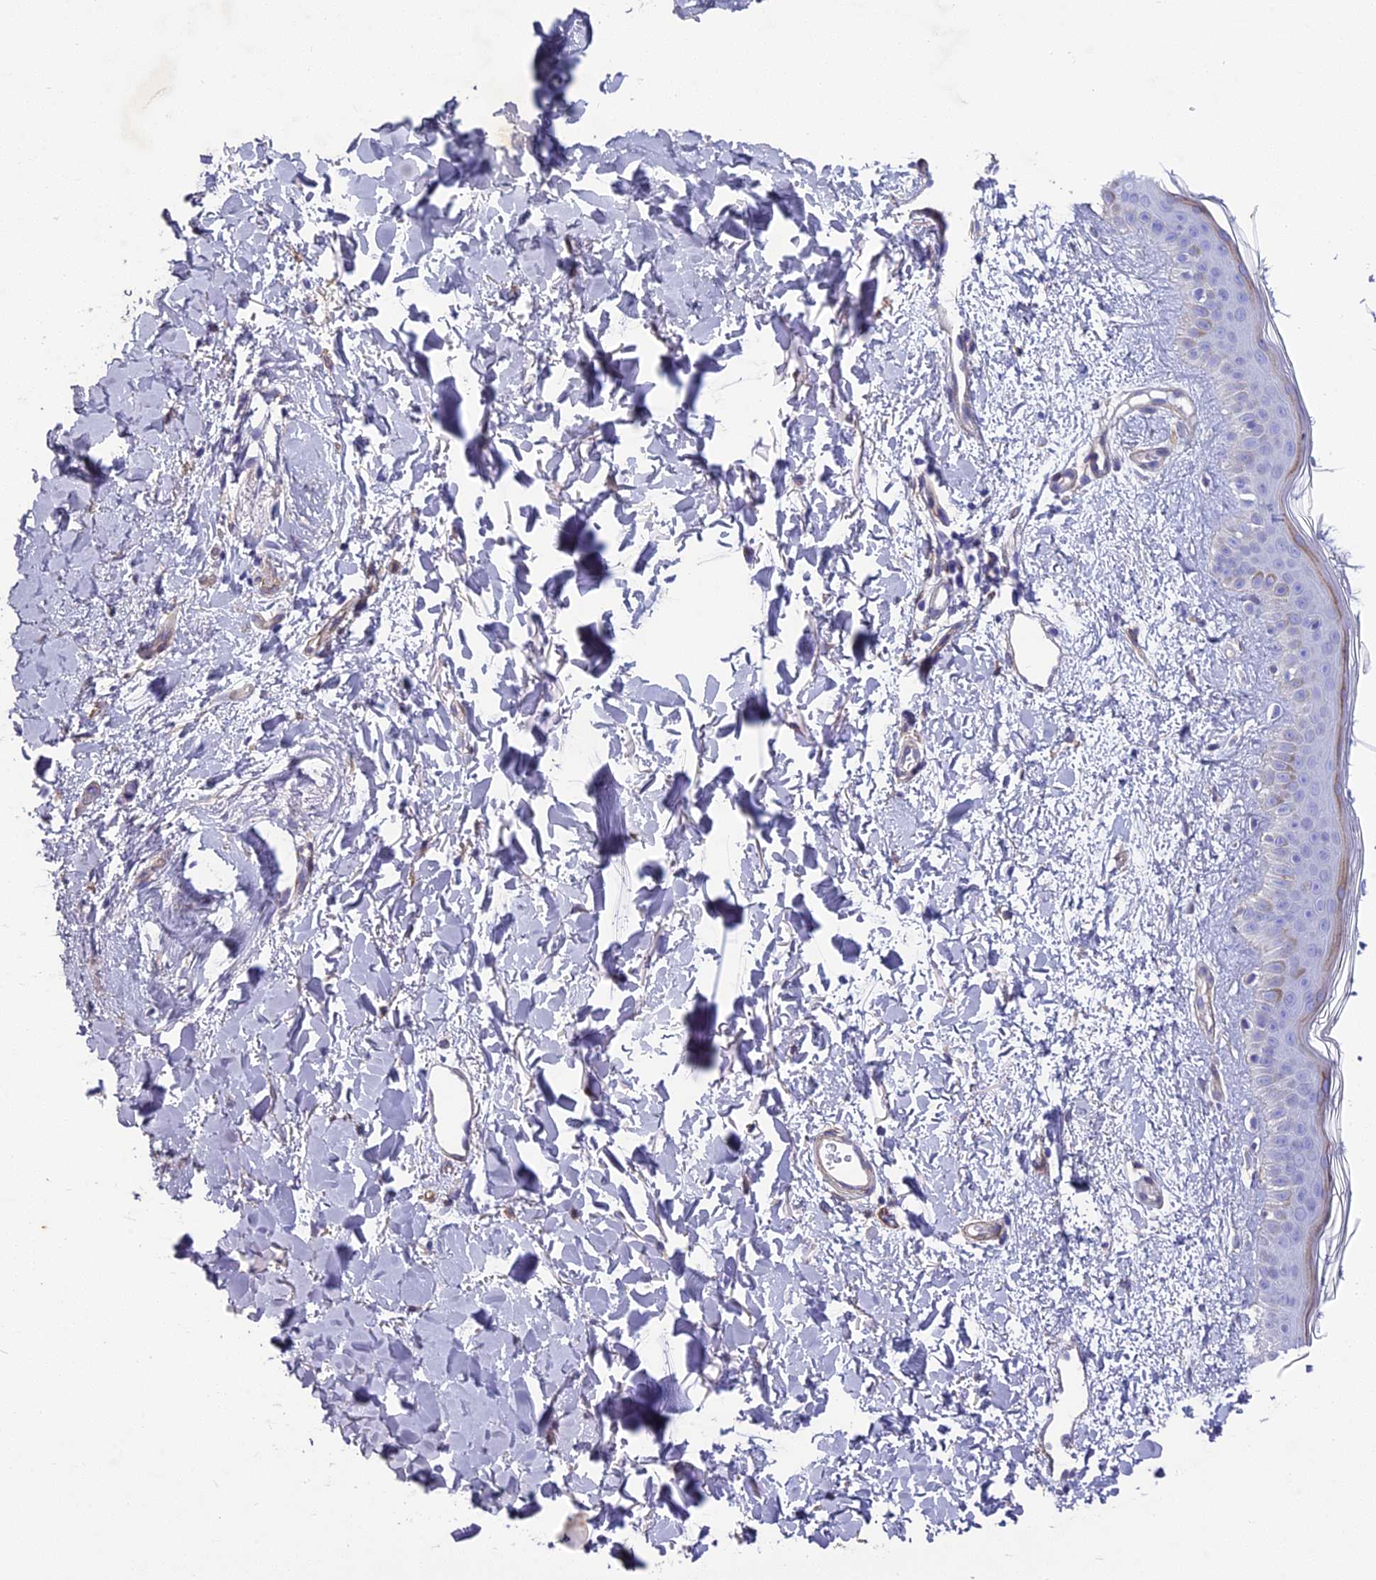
{"staining": {"intensity": "negative", "quantity": "none", "location": "none"}, "tissue": "skin", "cell_type": "Fibroblasts", "image_type": "normal", "snomed": [{"axis": "morphology", "description": "Normal tissue, NOS"}, {"axis": "topography", "description": "Skin"}], "caption": "This is an immunohistochemistry micrograph of normal human skin. There is no positivity in fibroblasts.", "gene": "TNS1", "patient": {"sex": "female", "age": 58}}